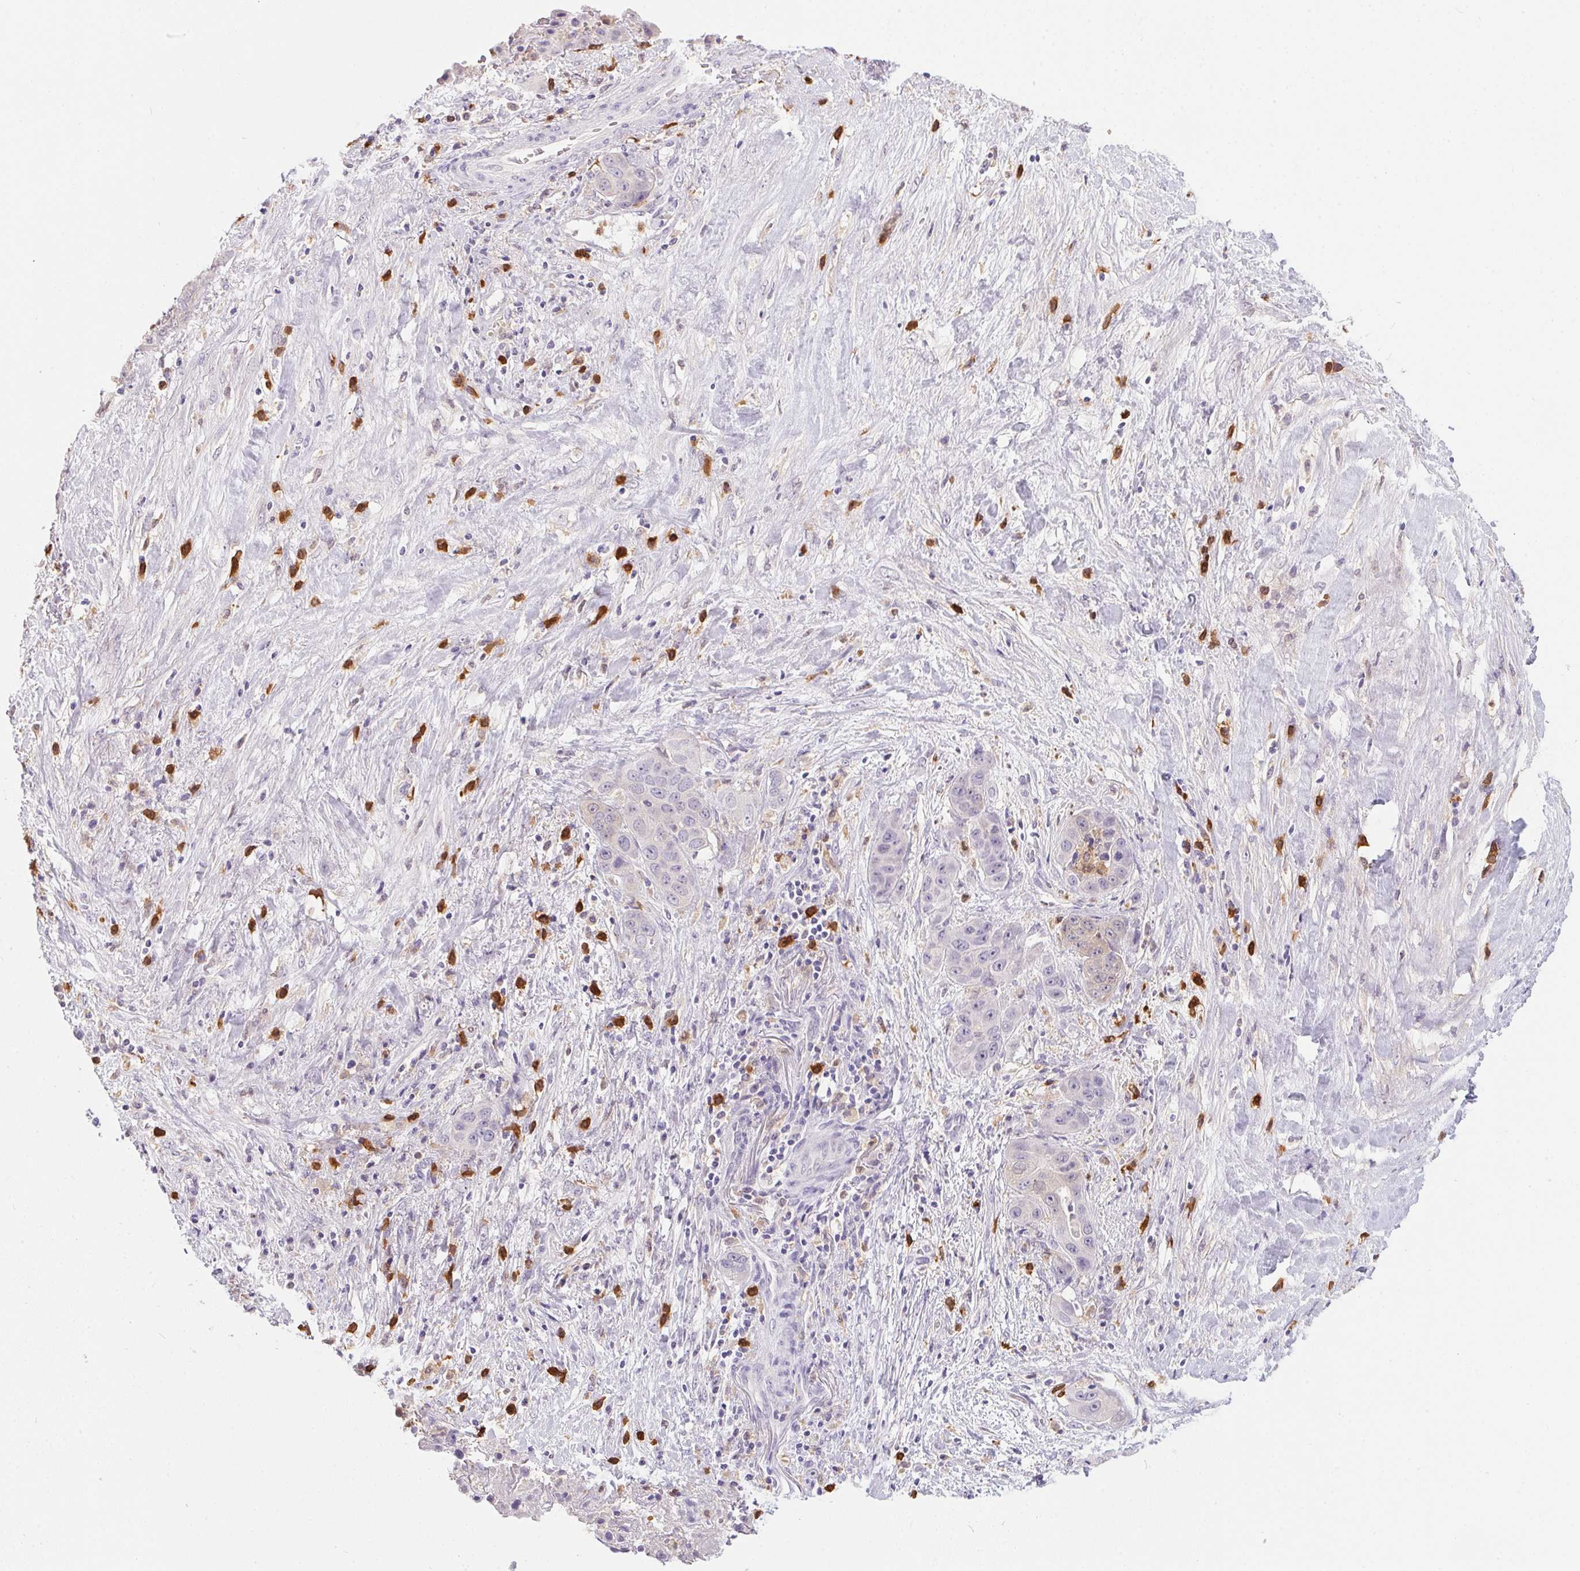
{"staining": {"intensity": "negative", "quantity": "none", "location": "none"}, "tissue": "liver cancer", "cell_type": "Tumor cells", "image_type": "cancer", "snomed": [{"axis": "morphology", "description": "Cholangiocarcinoma"}, {"axis": "topography", "description": "Liver"}], "caption": "High power microscopy image of an IHC histopathology image of cholangiocarcinoma (liver), revealing no significant staining in tumor cells.", "gene": "DNAJC5G", "patient": {"sex": "female", "age": 52}}